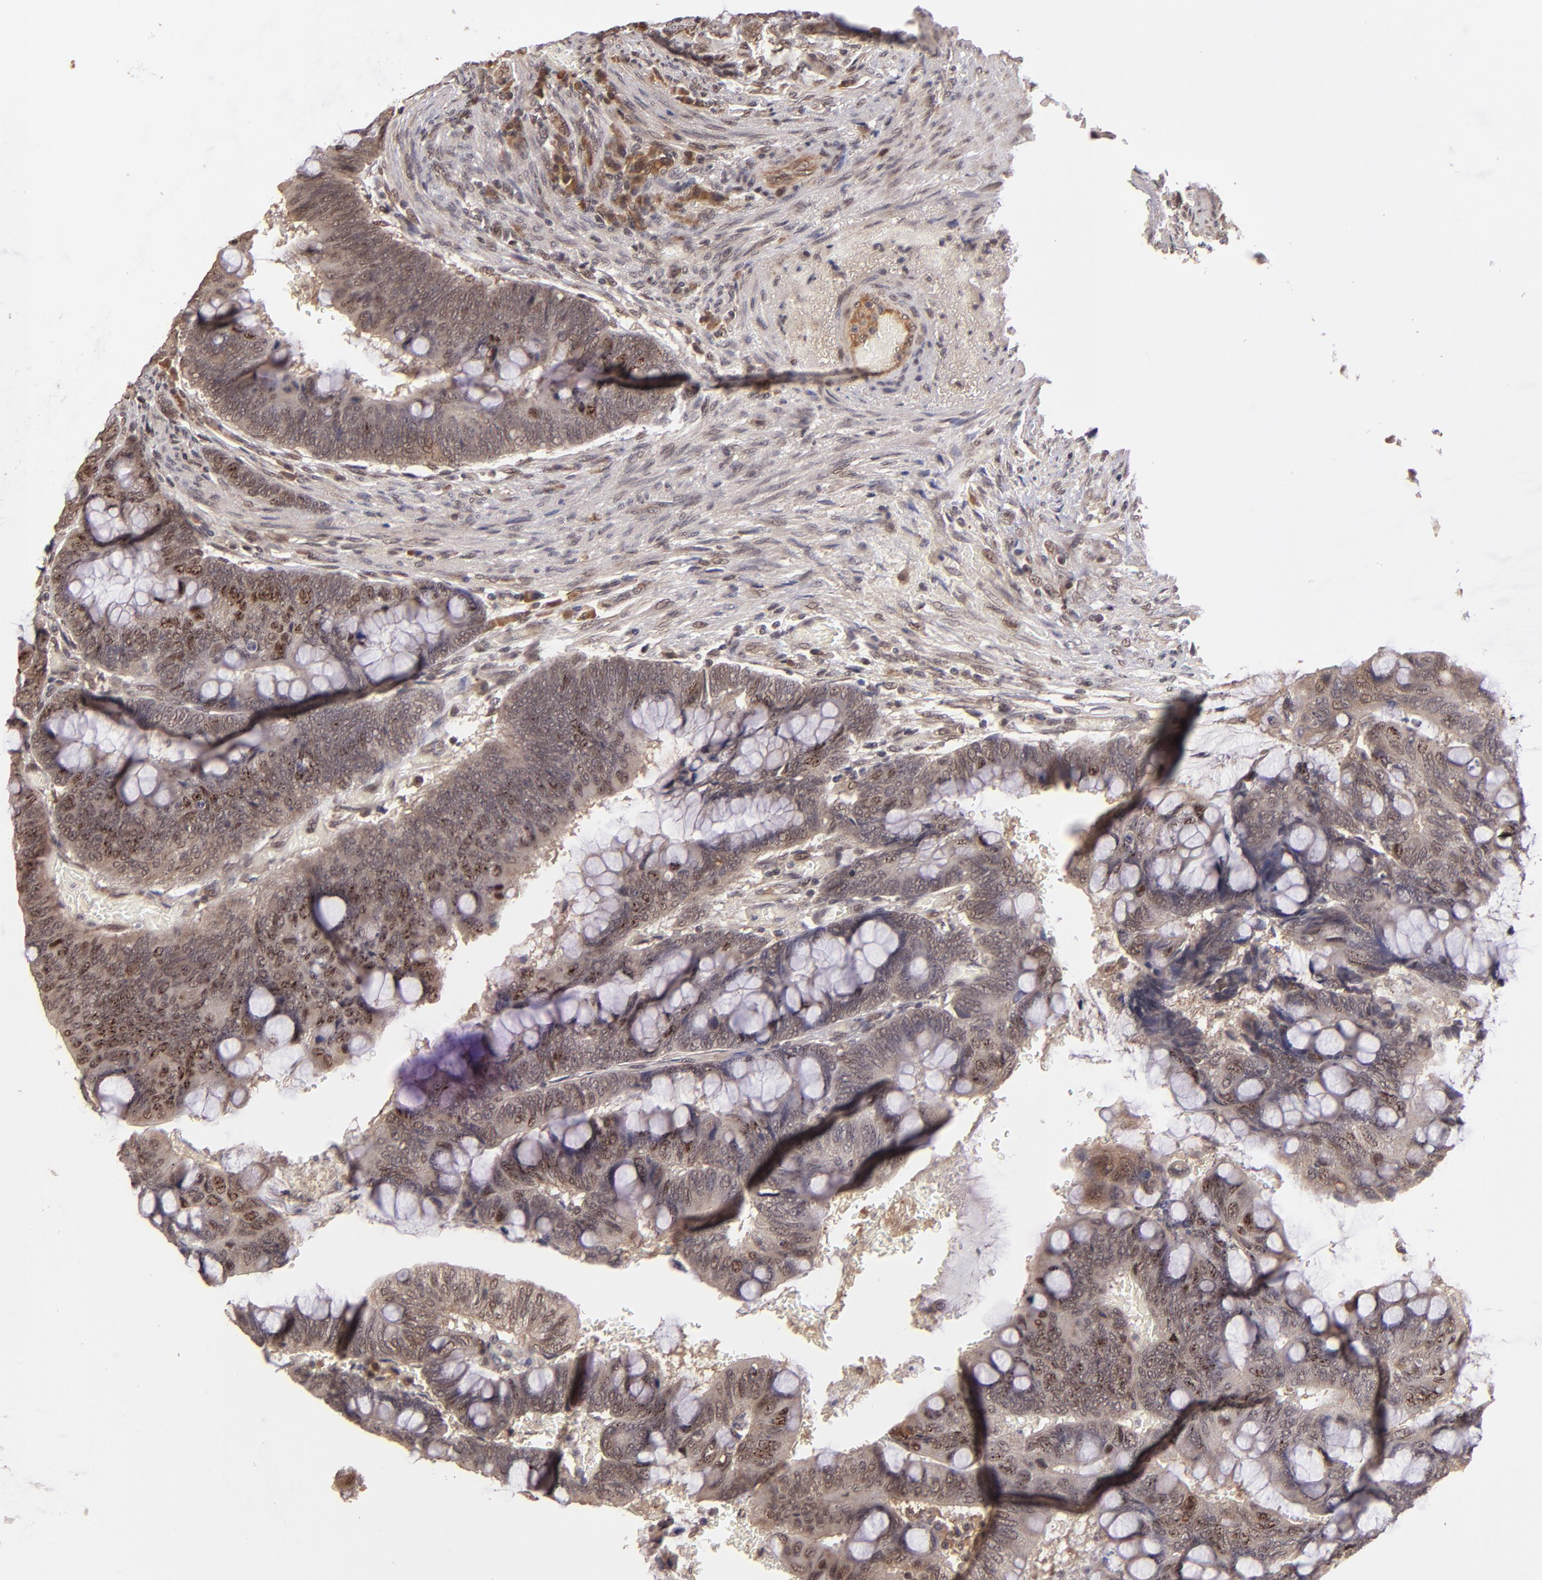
{"staining": {"intensity": "moderate", "quantity": "25%-75%", "location": "nuclear"}, "tissue": "colorectal cancer", "cell_type": "Tumor cells", "image_type": "cancer", "snomed": [{"axis": "morphology", "description": "Normal tissue, NOS"}, {"axis": "morphology", "description": "Adenocarcinoma, NOS"}, {"axis": "topography", "description": "Rectum"}], "caption": "Immunohistochemistry of human adenocarcinoma (colorectal) shows medium levels of moderate nuclear expression in approximately 25%-75% of tumor cells.", "gene": "ABHD12B", "patient": {"sex": "male", "age": 92}}